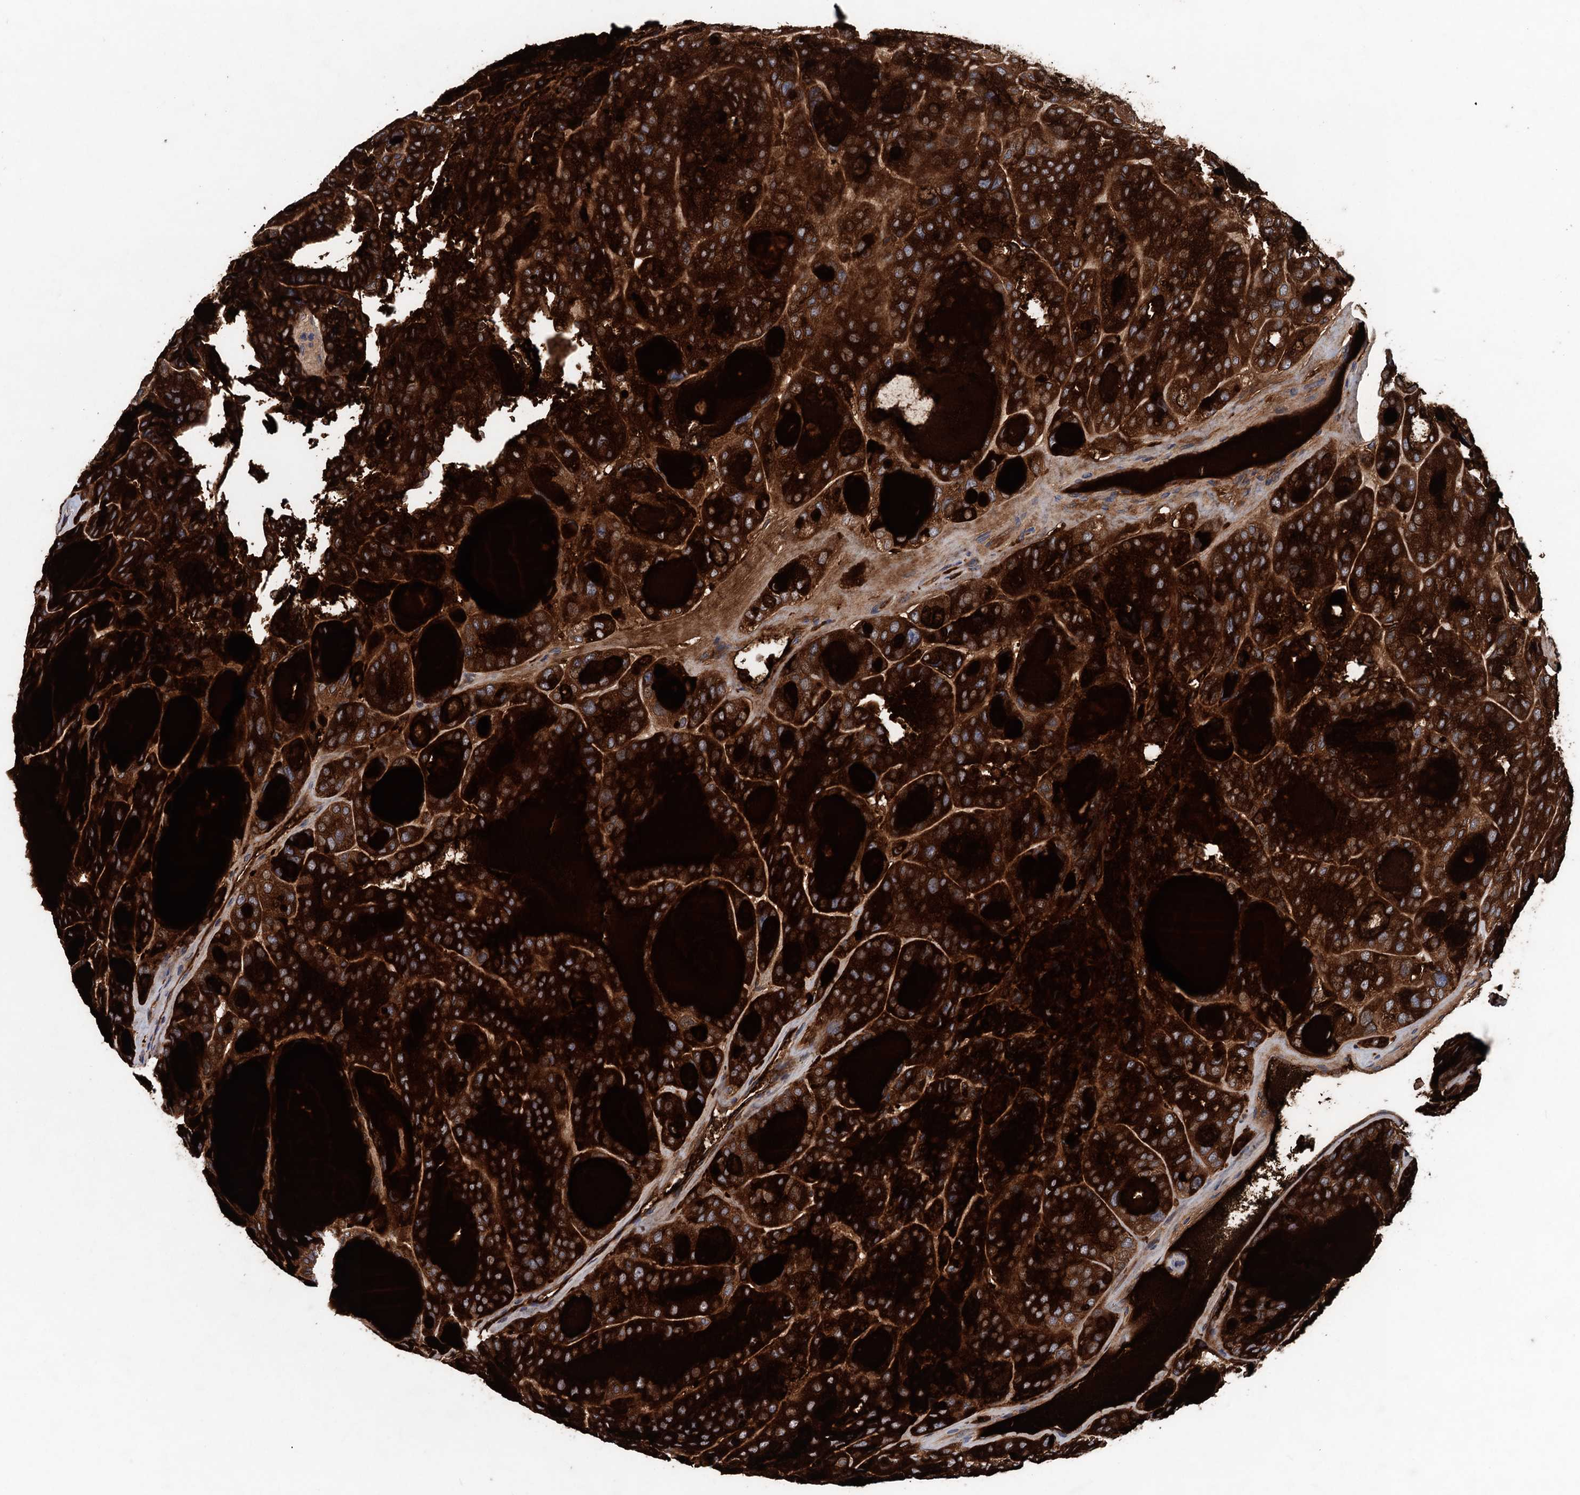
{"staining": {"intensity": "strong", "quantity": ">75%", "location": "cytoplasmic/membranous"}, "tissue": "thyroid cancer", "cell_type": "Tumor cells", "image_type": "cancer", "snomed": [{"axis": "morphology", "description": "Follicular adenoma carcinoma, NOS"}, {"axis": "topography", "description": "Thyroid gland"}], "caption": "The image reveals staining of thyroid follicular adenoma carcinoma, revealing strong cytoplasmic/membranous protein staining (brown color) within tumor cells.", "gene": "BLTP3B", "patient": {"sex": "male", "age": 75}}